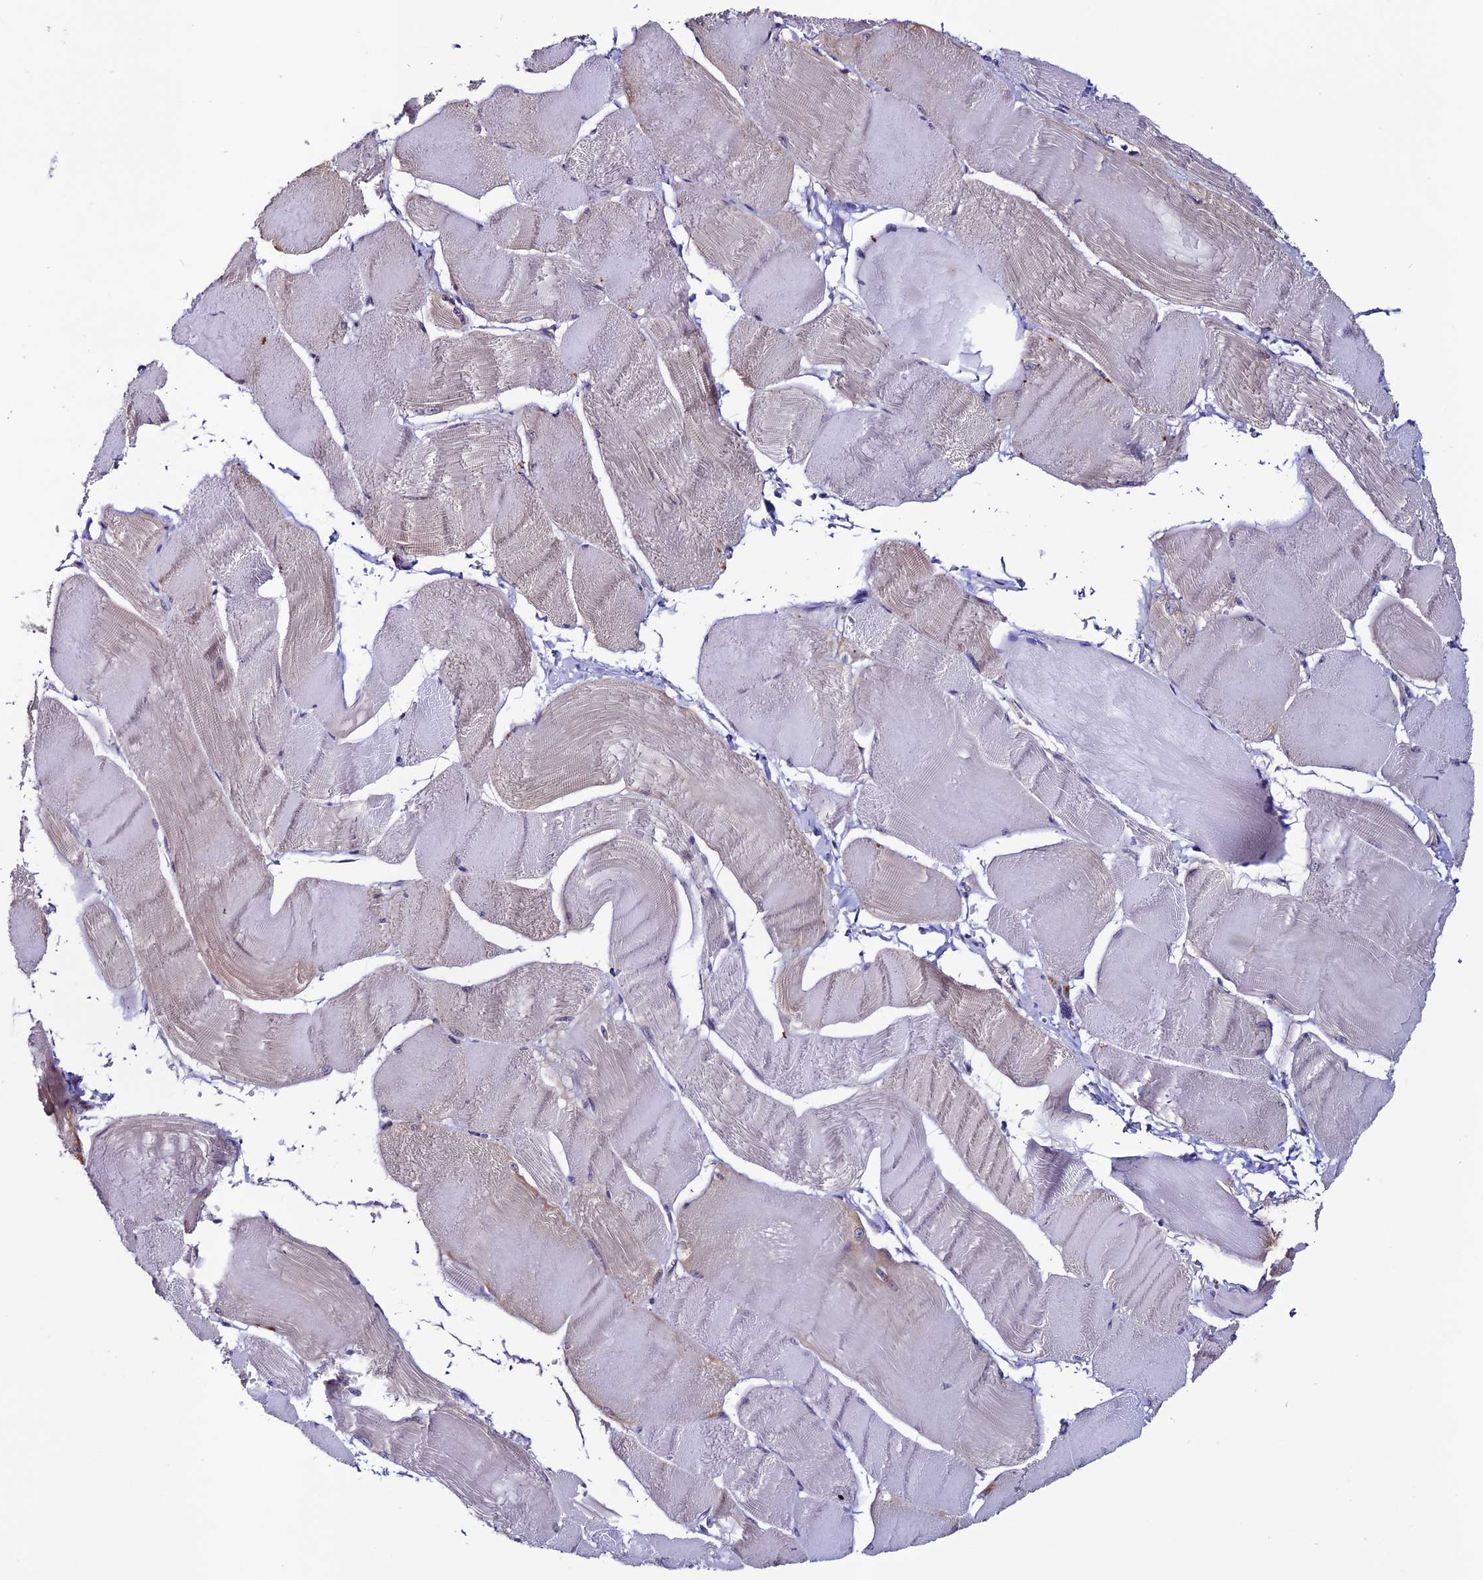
{"staining": {"intensity": "weak", "quantity": "<25%", "location": "cytoplasmic/membranous"}, "tissue": "skeletal muscle", "cell_type": "Myocytes", "image_type": "normal", "snomed": [{"axis": "morphology", "description": "Normal tissue, NOS"}, {"axis": "morphology", "description": "Basal cell carcinoma"}, {"axis": "topography", "description": "Skeletal muscle"}], "caption": "Immunohistochemical staining of normal skeletal muscle demonstrates no significant staining in myocytes.", "gene": "FZD8", "patient": {"sex": "female", "age": 64}}